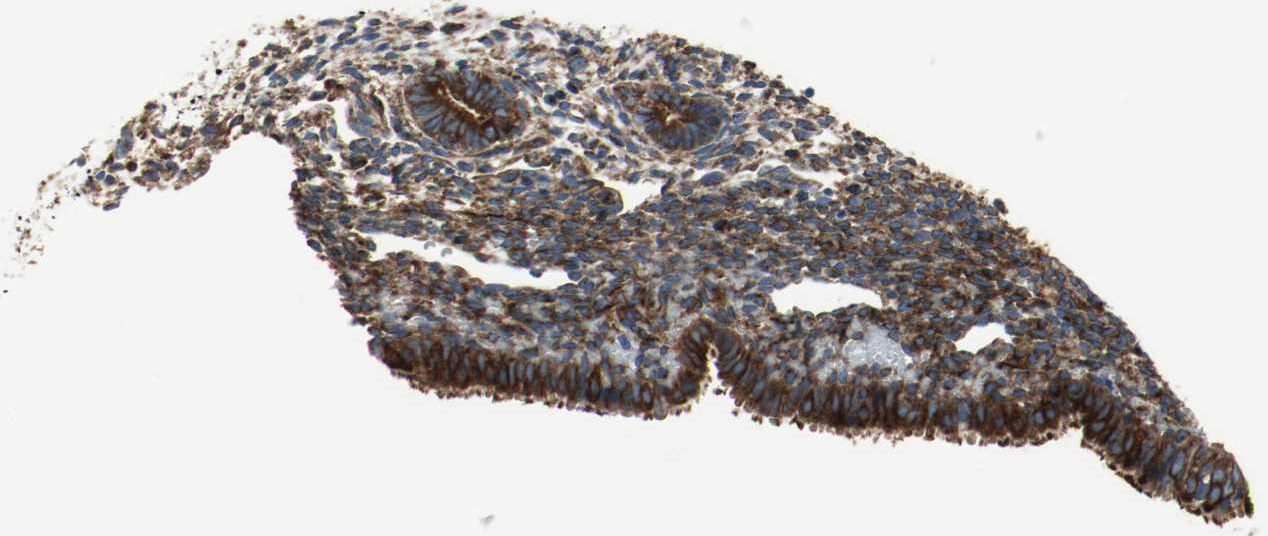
{"staining": {"intensity": "moderate", "quantity": "<25%", "location": "cytoplasmic/membranous"}, "tissue": "endometrium", "cell_type": "Cells in endometrial stroma", "image_type": "normal", "snomed": [{"axis": "morphology", "description": "Normal tissue, NOS"}, {"axis": "topography", "description": "Endometrium"}], "caption": "A micrograph of human endometrium stained for a protein demonstrates moderate cytoplasmic/membranous brown staining in cells in endometrial stroma. (DAB IHC with brightfield microscopy, high magnification).", "gene": "TUBA3D", "patient": {"sex": "female", "age": 27}}